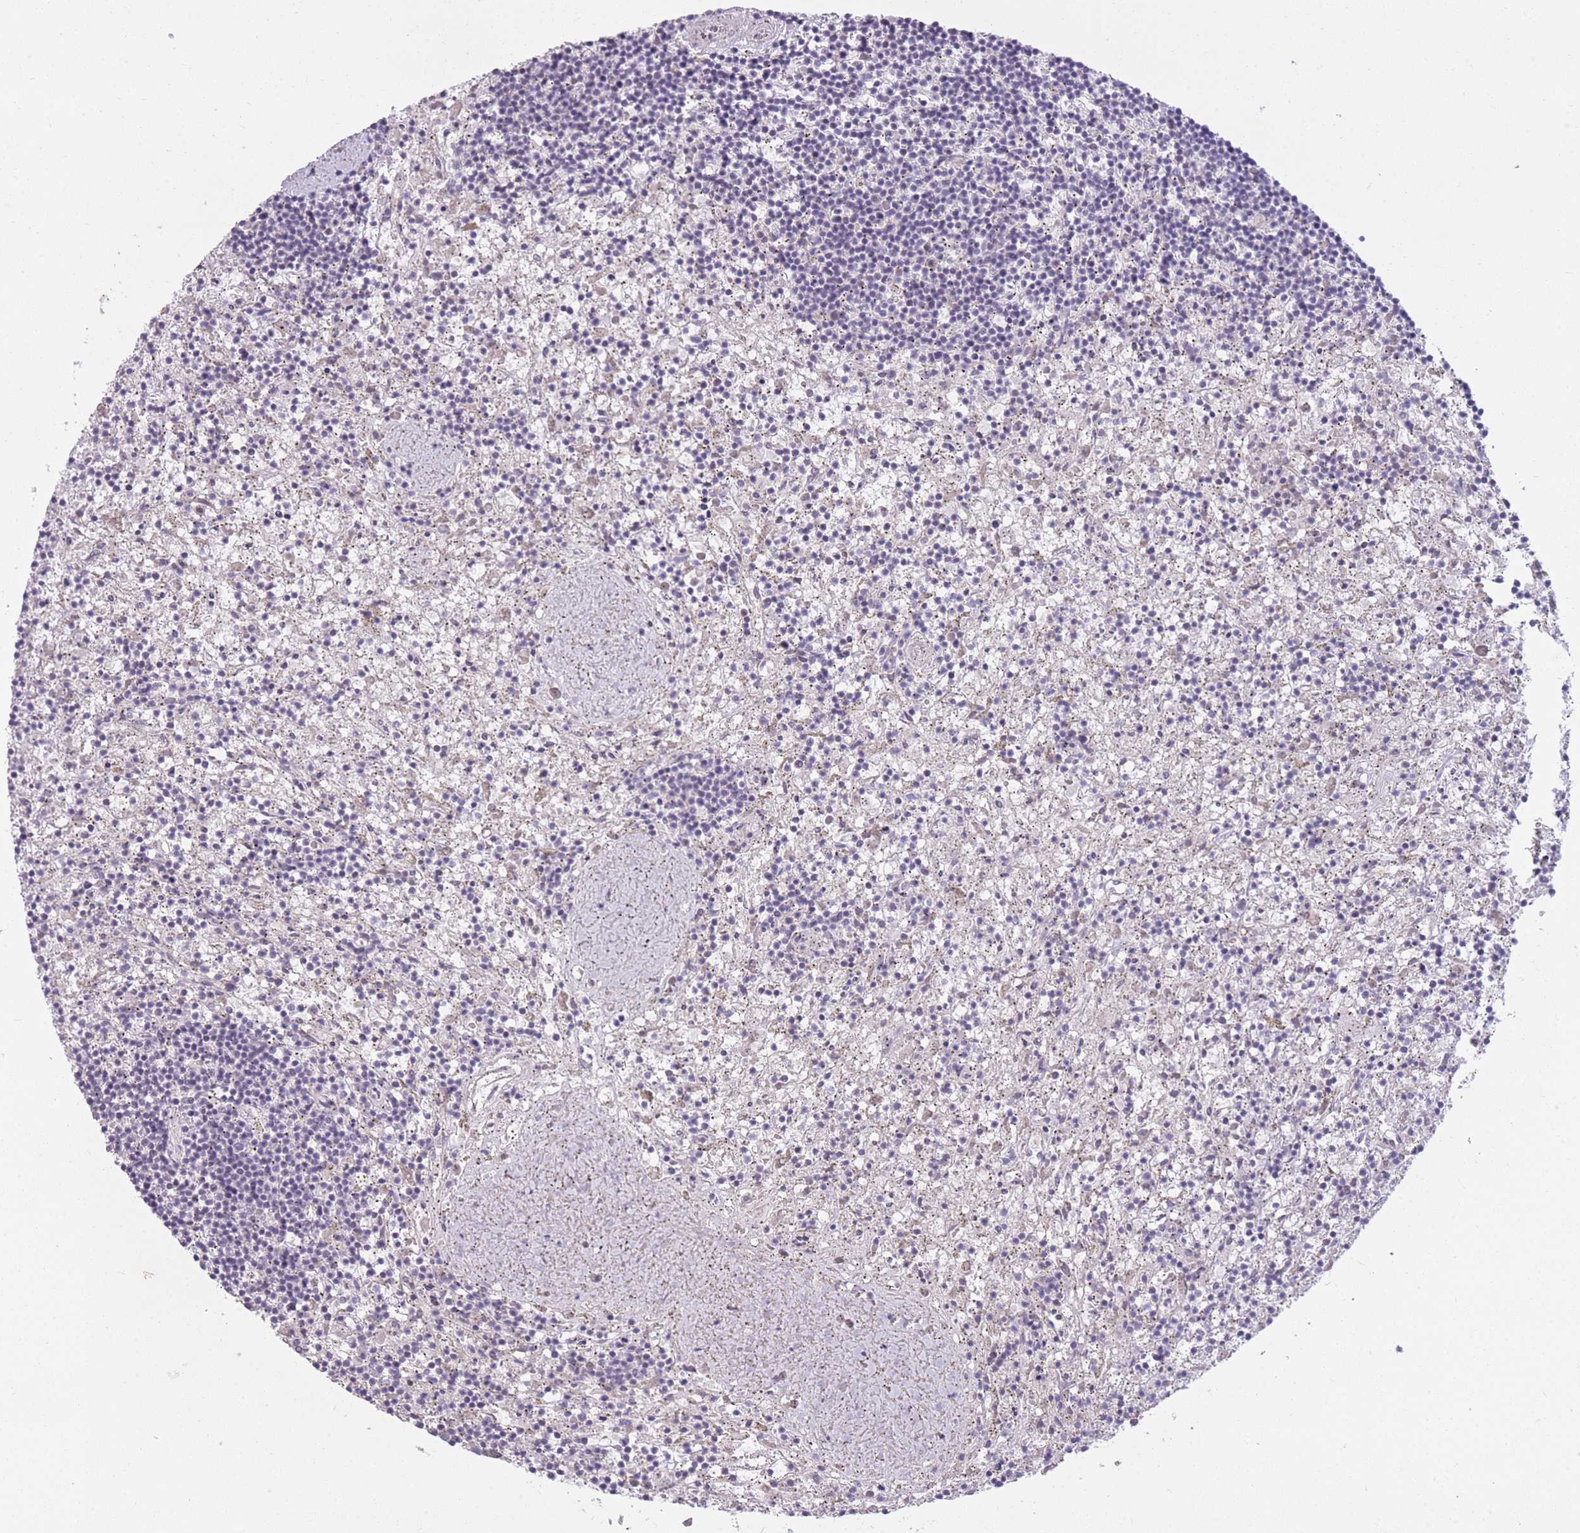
{"staining": {"intensity": "negative", "quantity": "none", "location": "none"}, "tissue": "lymphoma", "cell_type": "Tumor cells", "image_type": "cancer", "snomed": [{"axis": "morphology", "description": "Malignant lymphoma, non-Hodgkin's type, Low grade"}, {"axis": "topography", "description": "Spleen"}], "caption": "High power microscopy micrograph of an immunohistochemistry (IHC) image of malignant lymphoma, non-Hodgkin's type (low-grade), revealing no significant staining in tumor cells.", "gene": "ZBTB24", "patient": {"sex": "male", "age": 76}}